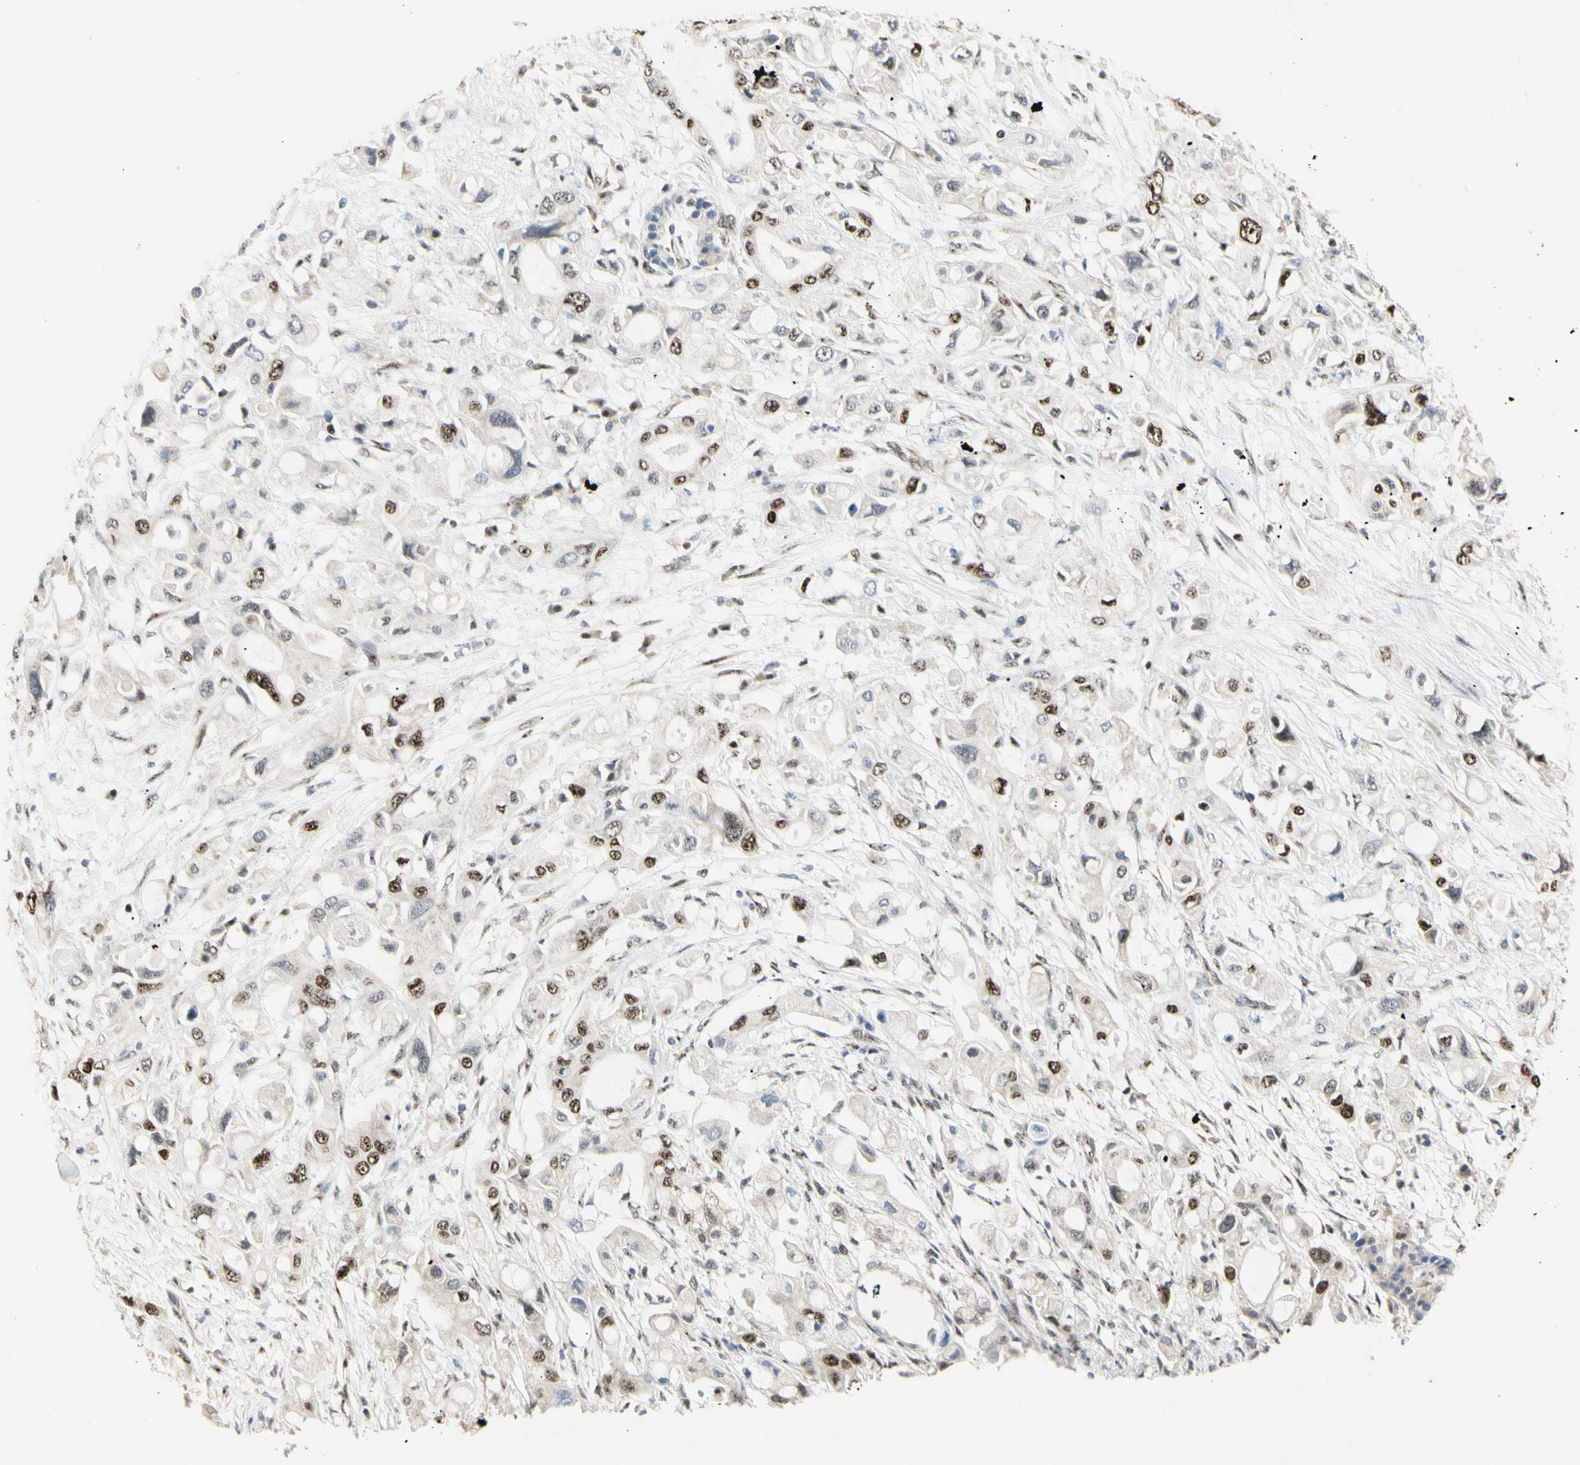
{"staining": {"intensity": "moderate", "quantity": "25%-75%", "location": "nuclear"}, "tissue": "pancreatic cancer", "cell_type": "Tumor cells", "image_type": "cancer", "snomed": [{"axis": "morphology", "description": "Adenocarcinoma, NOS"}, {"axis": "topography", "description": "Pancreas"}], "caption": "Protein expression analysis of human pancreatic adenocarcinoma reveals moderate nuclear staining in about 25%-75% of tumor cells.", "gene": "DHRS7B", "patient": {"sex": "female", "age": 56}}